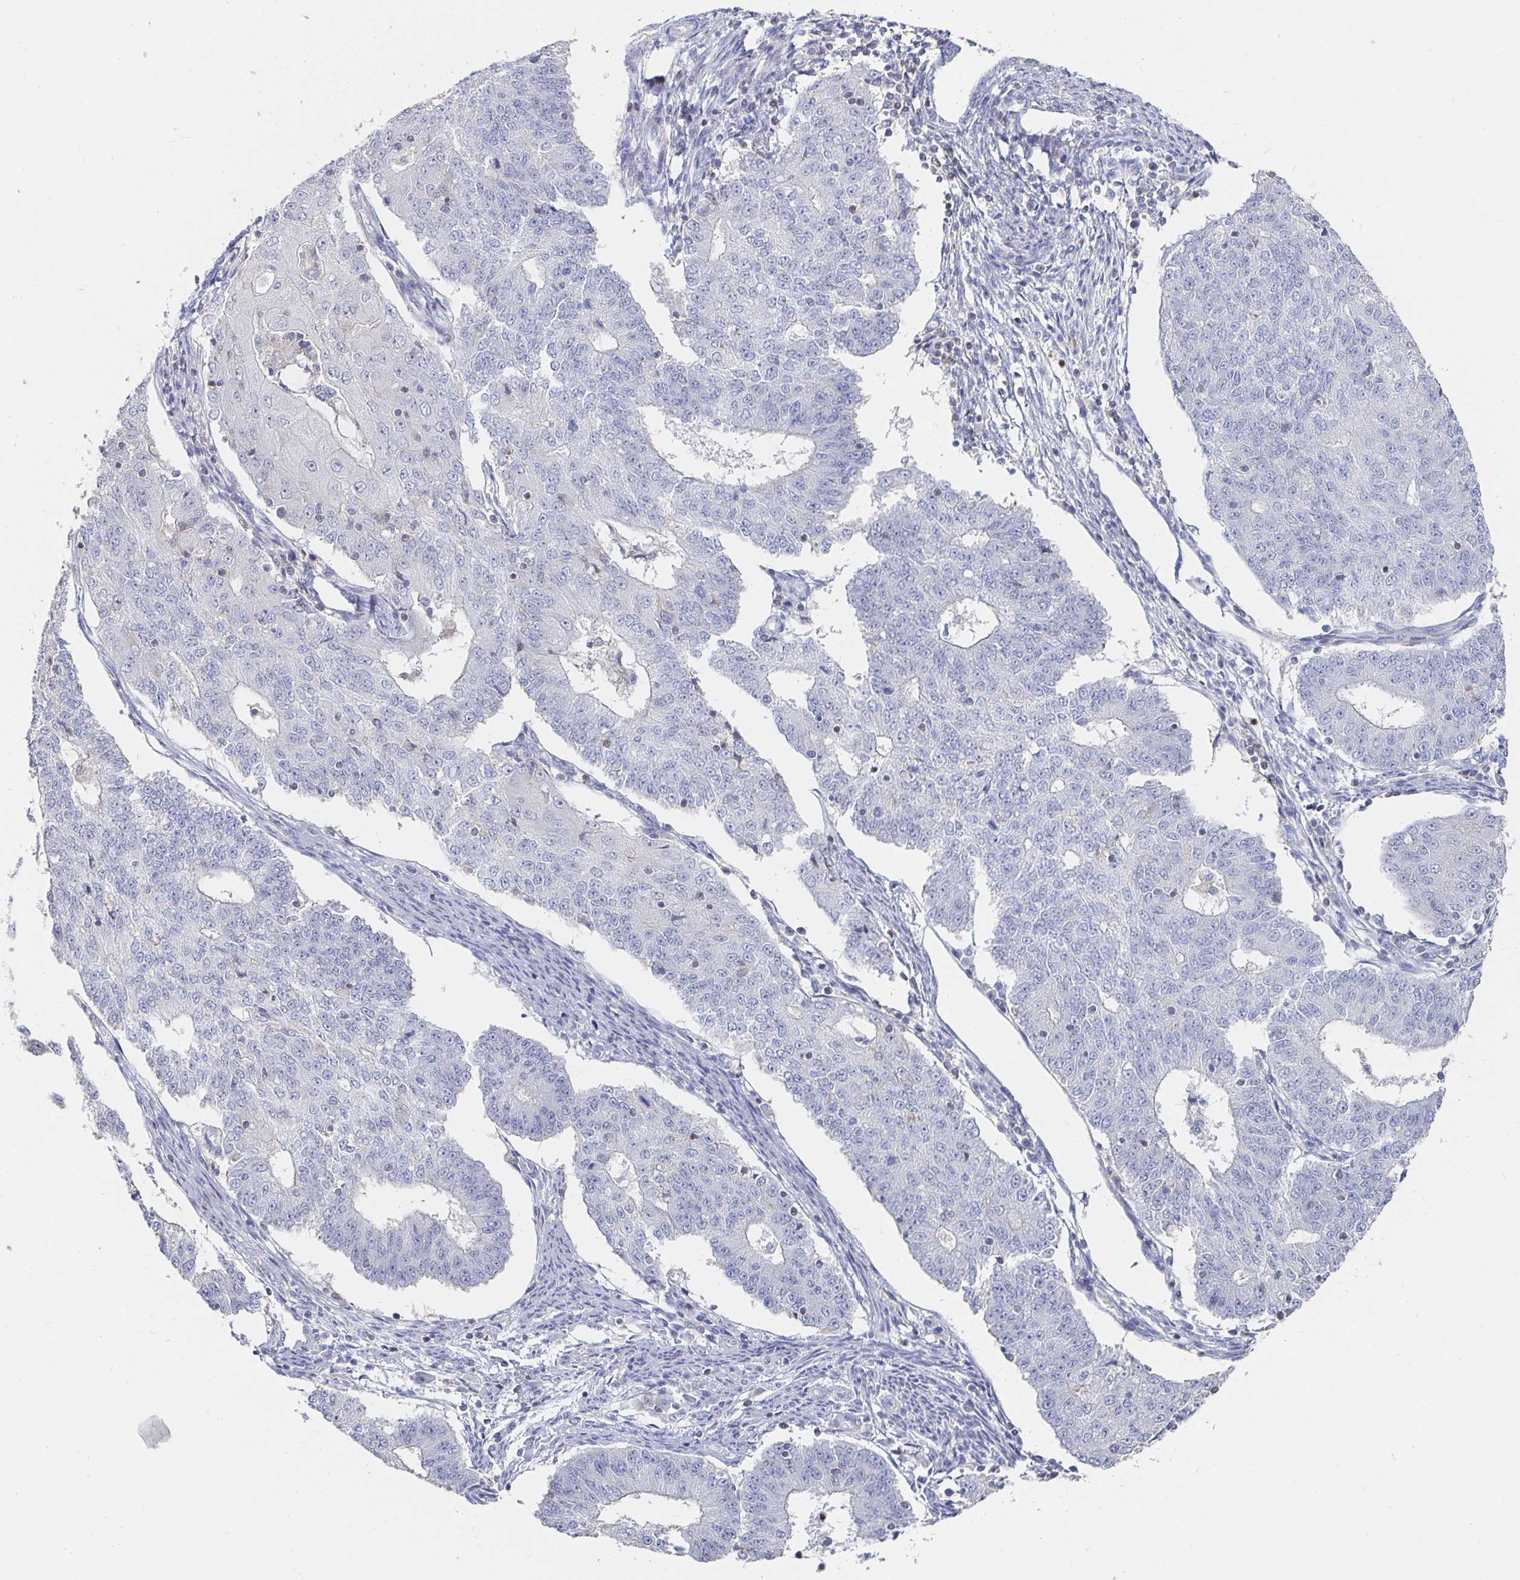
{"staining": {"intensity": "negative", "quantity": "none", "location": "none"}, "tissue": "endometrial cancer", "cell_type": "Tumor cells", "image_type": "cancer", "snomed": [{"axis": "morphology", "description": "Adenocarcinoma, NOS"}, {"axis": "topography", "description": "Endometrium"}], "caption": "Tumor cells are negative for brown protein staining in endometrial cancer.", "gene": "PIK3CD", "patient": {"sex": "female", "age": 56}}